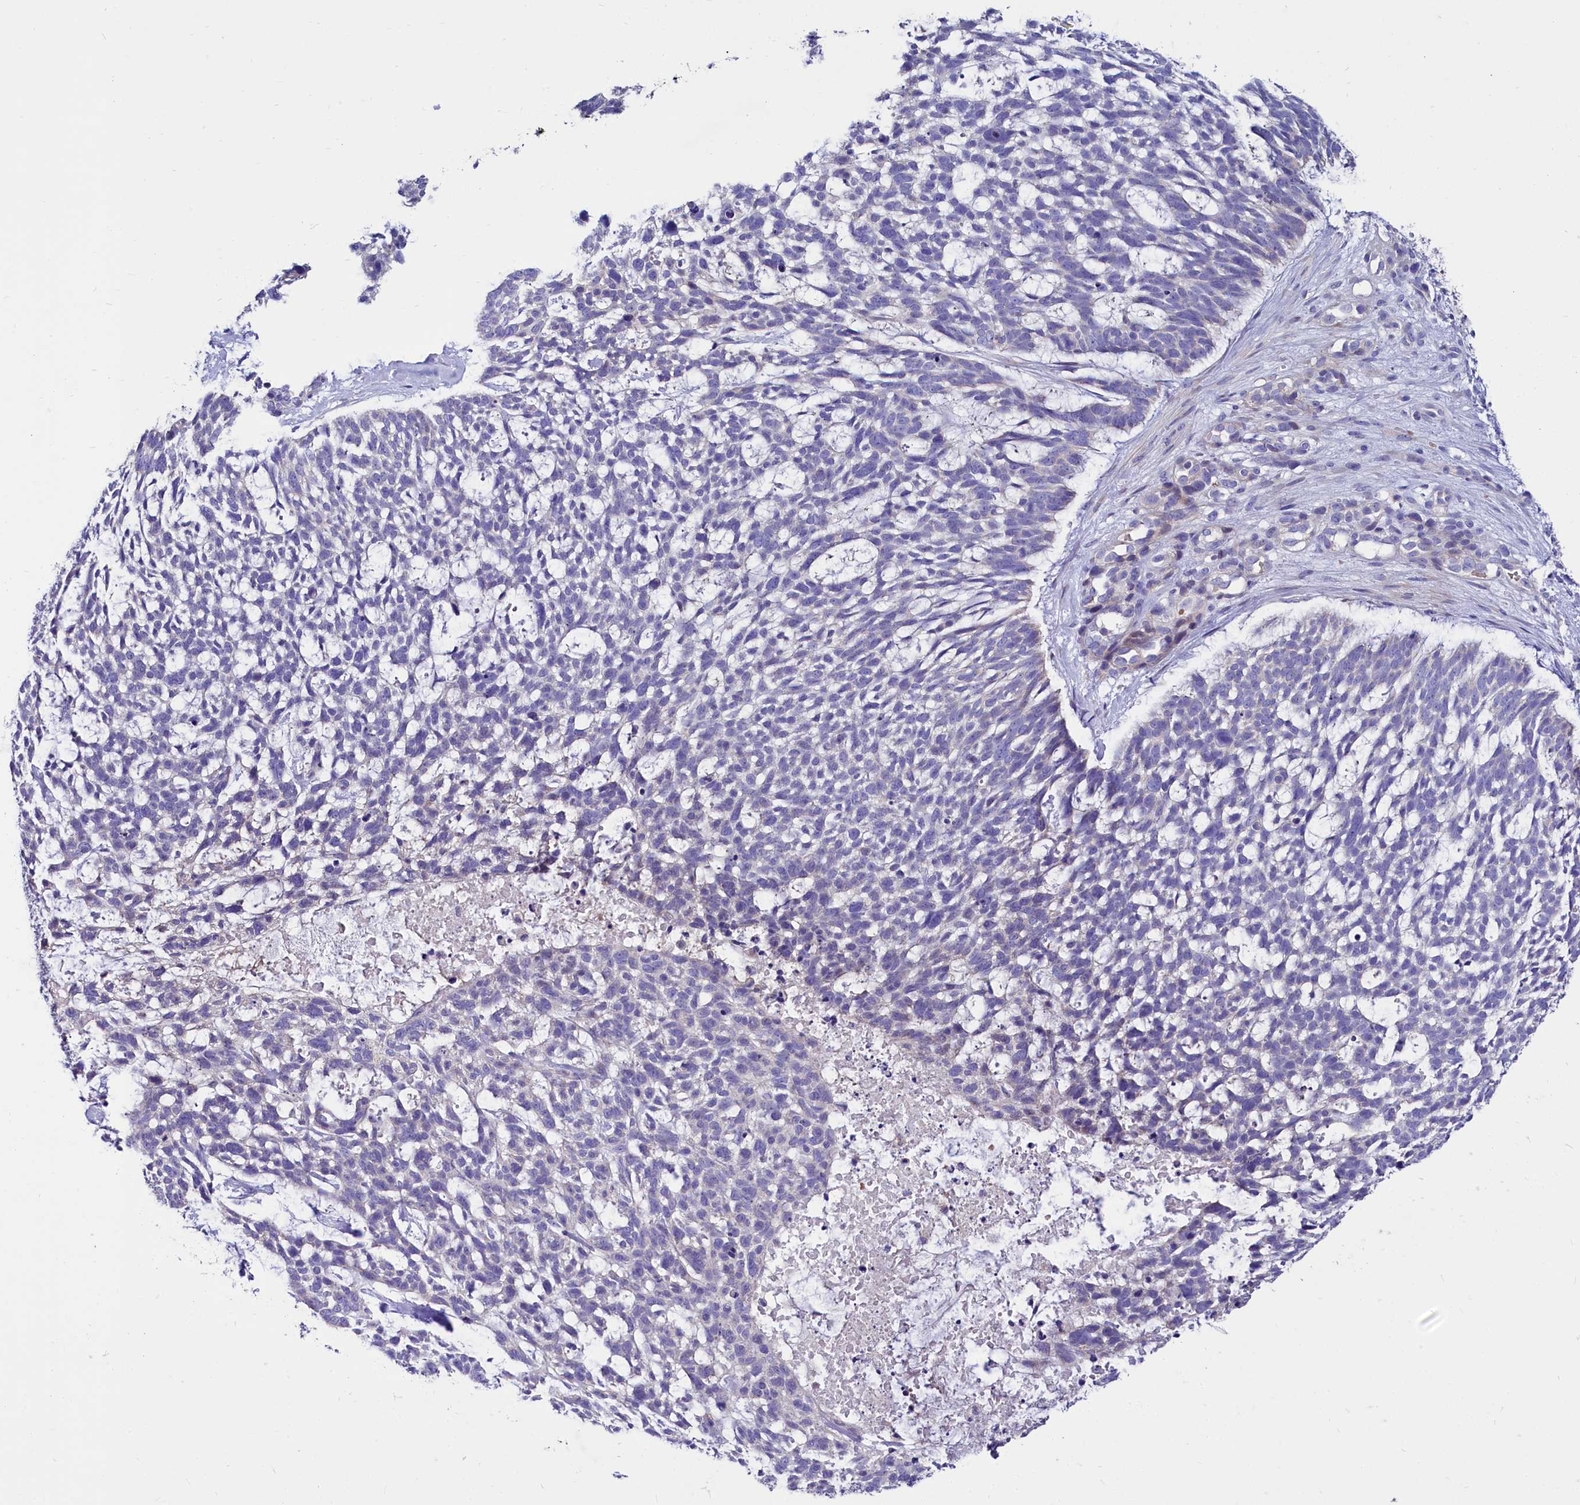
{"staining": {"intensity": "negative", "quantity": "none", "location": "none"}, "tissue": "skin cancer", "cell_type": "Tumor cells", "image_type": "cancer", "snomed": [{"axis": "morphology", "description": "Basal cell carcinoma"}, {"axis": "topography", "description": "Skin"}], "caption": "A high-resolution image shows immunohistochemistry (IHC) staining of skin basal cell carcinoma, which shows no significant expression in tumor cells.", "gene": "ABHD5", "patient": {"sex": "male", "age": 88}}